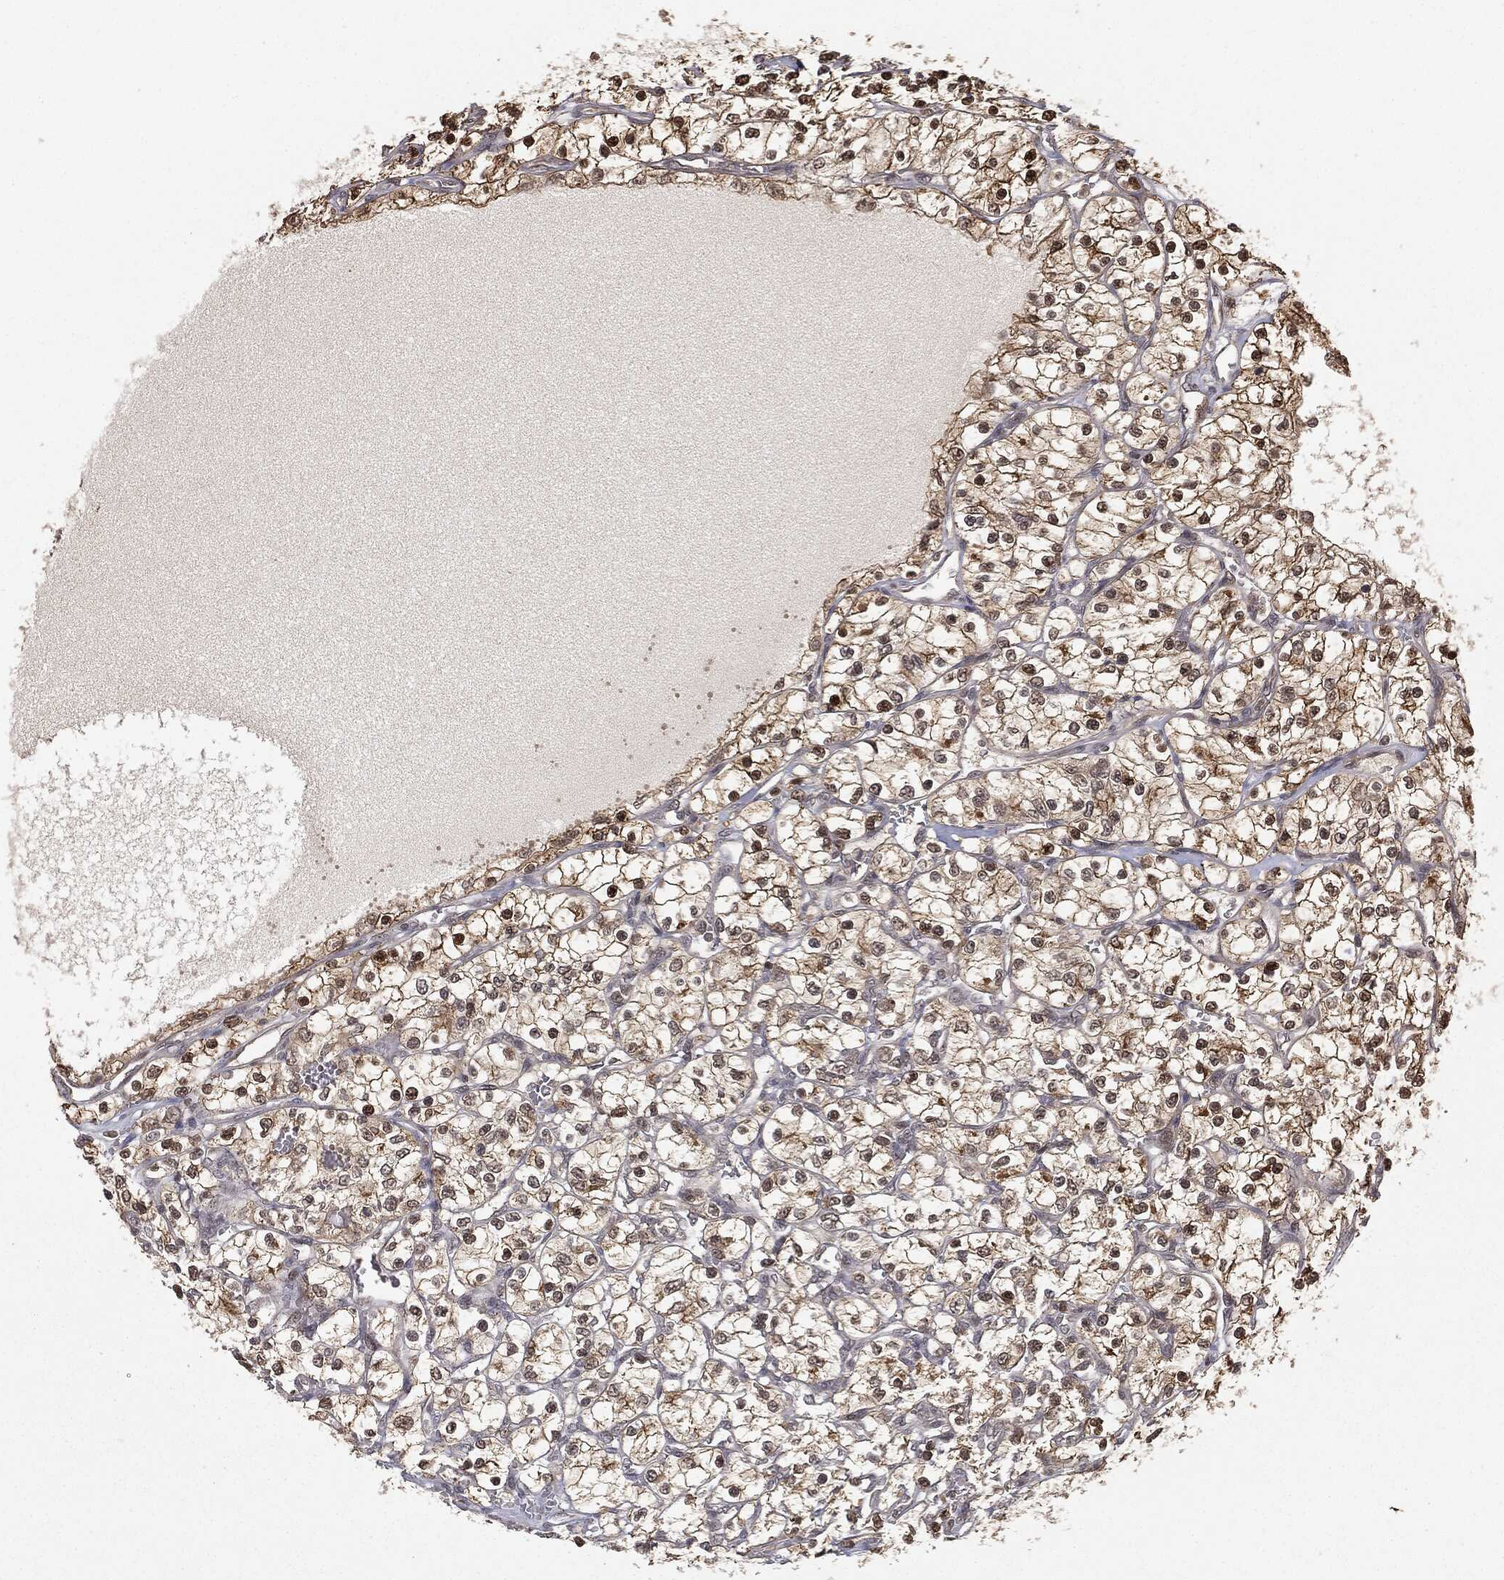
{"staining": {"intensity": "strong", "quantity": ">75%", "location": "cytoplasmic/membranous,nuclear"}, "tissue": "renal cancer", "cell_type": "Tumor cells", "image_type": "cancer", "snomed": [{"axis": "morphology", "description": "Adenocarcinoma, NOS"}, {"axis": "topography", "description": "Kidney"}], "caption": "Protein expression analysis of renal cancer reveals strong cytoplasmic/membranous and nuclear positivity in about >75% of tumor cells. (IHC, brightfield microscopy, high magnification).", "gene": "ZNHIT6", "patient": {"sex": "female", "age": 69}}